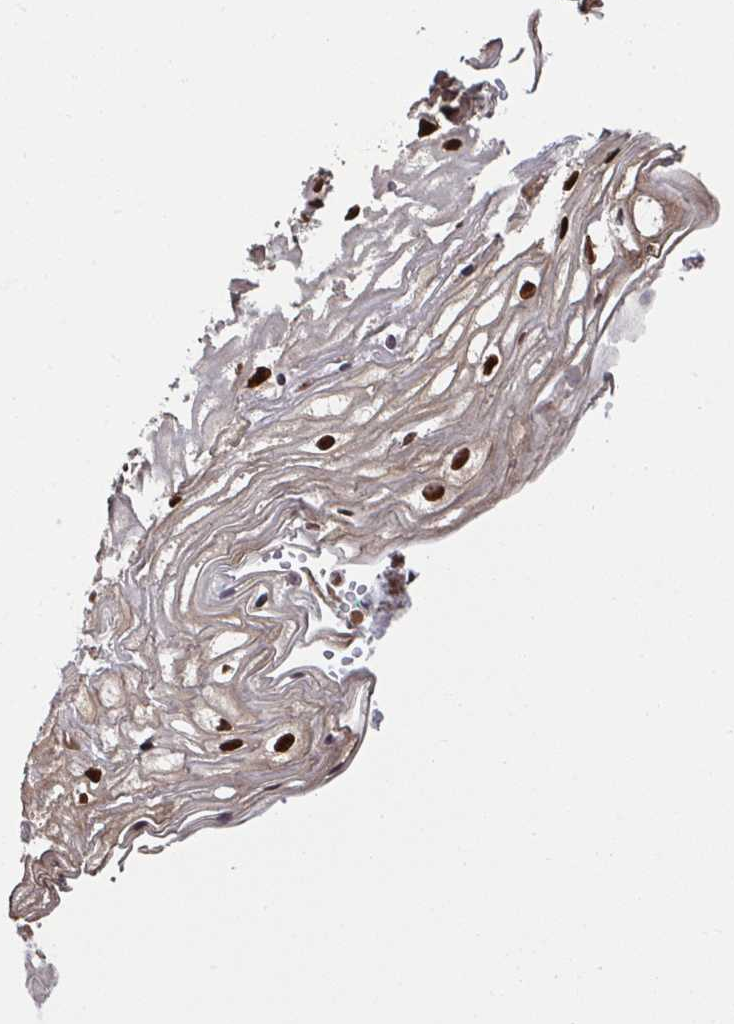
{"staining": {"intensity": "moderate", "quantity": ">75%", "location": "cytoplasmic/membranous,nuclear"}, "tissue": "cervix", "cell_type": "Glandular cells", "image_type": "normal", "snomed": [{"axis": "morphology", "description": "Normal tissue, NOS"}, {"axis": "topography", "description": "Cervix"}], "caption": "Unremarkable cervix reveals moderate cytoplasmic/membranous,nuclear positivity in about >75% of glandular cells.", "gene": "UXT", "patient": {"sex": "female", "age": 36}}